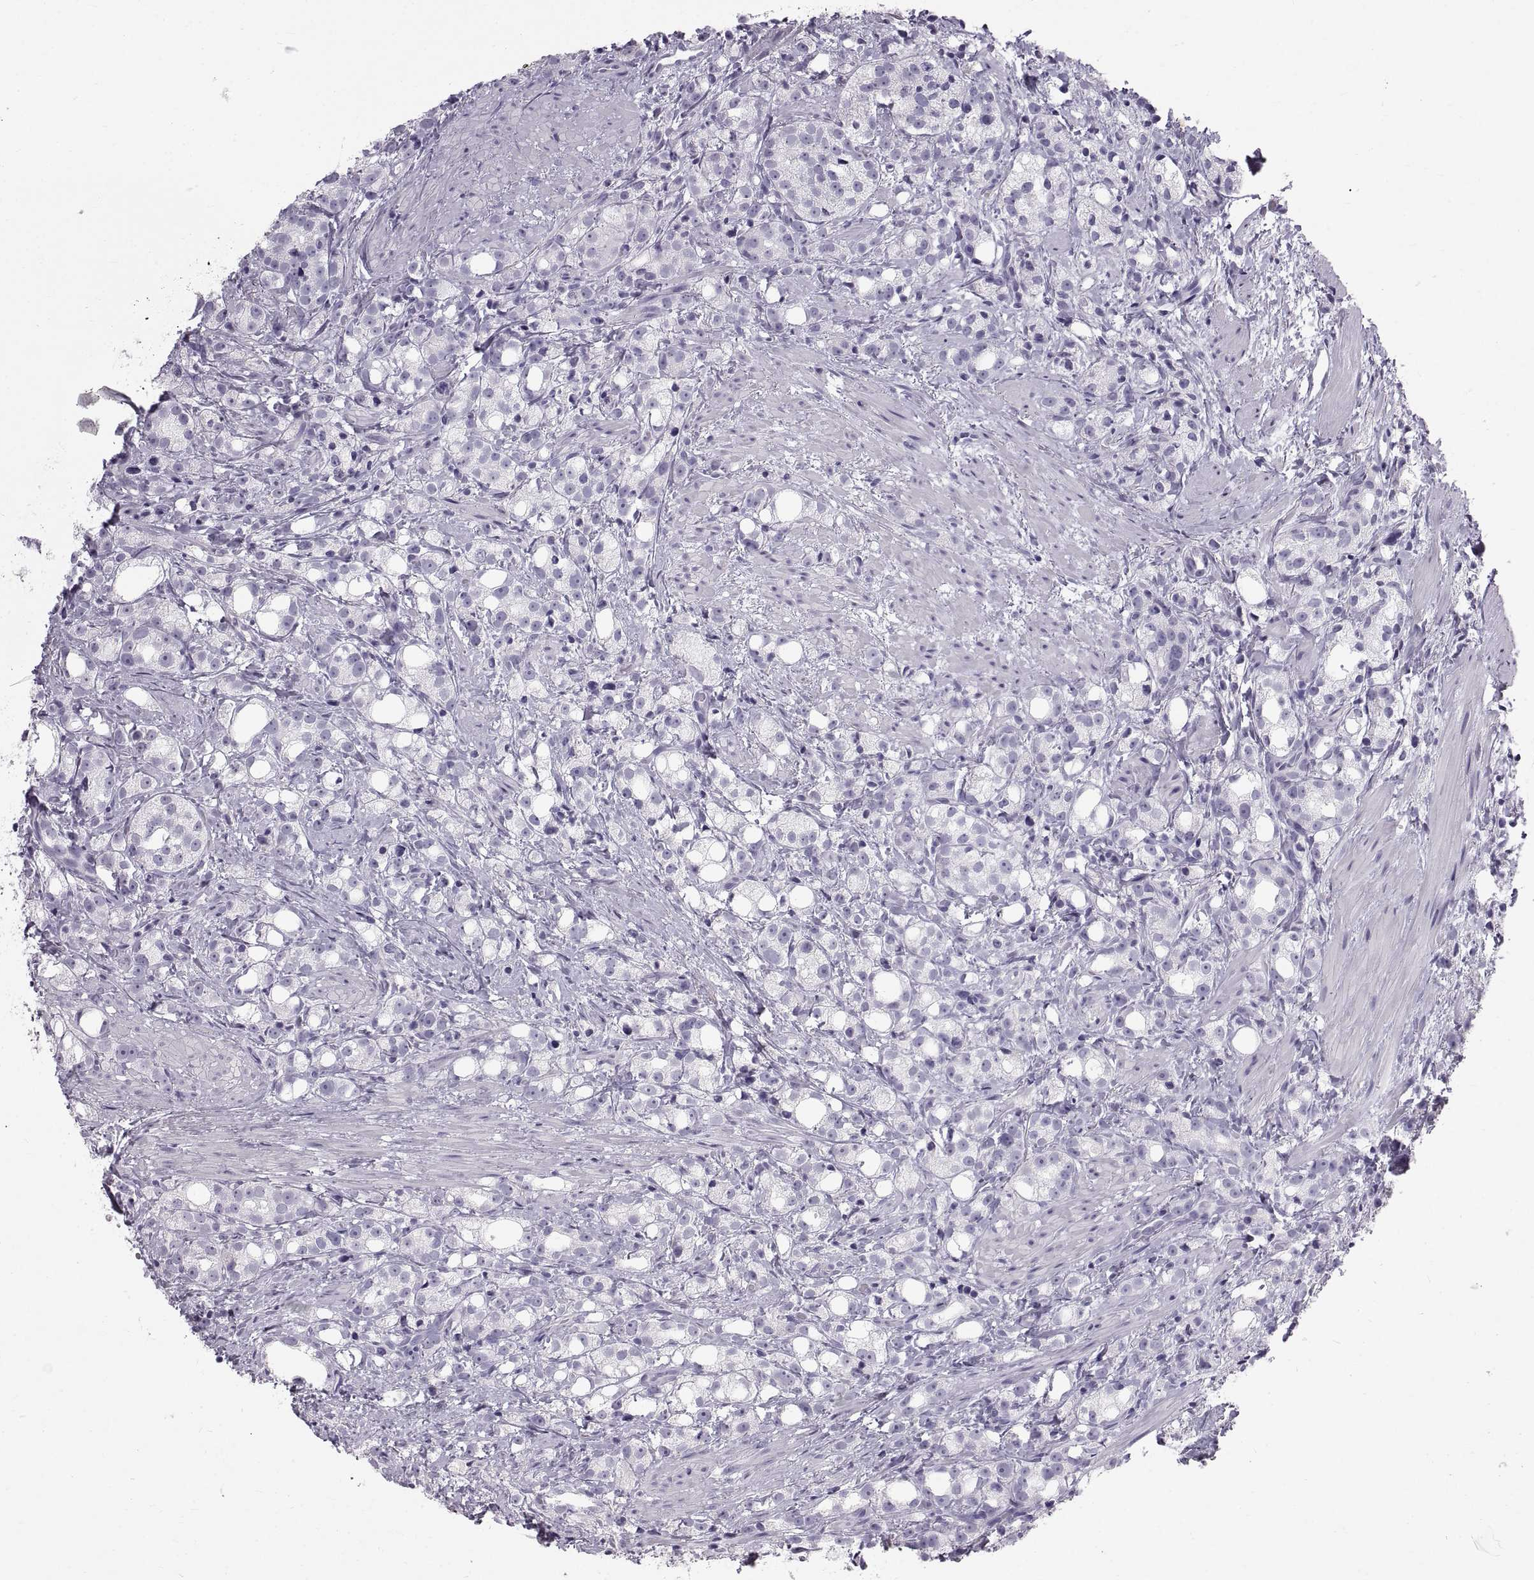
{"staining": {"intensity": "negative", "quantity": "none", "location": "none"}, "tissue": "prostate cancer", "cell_type": "Tumor cells", "image_type": "cancer", "snomed": [{"axis": "morphology", "description": "Adenocarcinoma, High grade"}, {"axis": "topography", "description": "Prostate"}], "caption": "Micrograph shows no significant protein positivity in tumor cells of prostate cancer.", "gene": "WFDC8", "patient": {"sex": "male", "age": 53}}